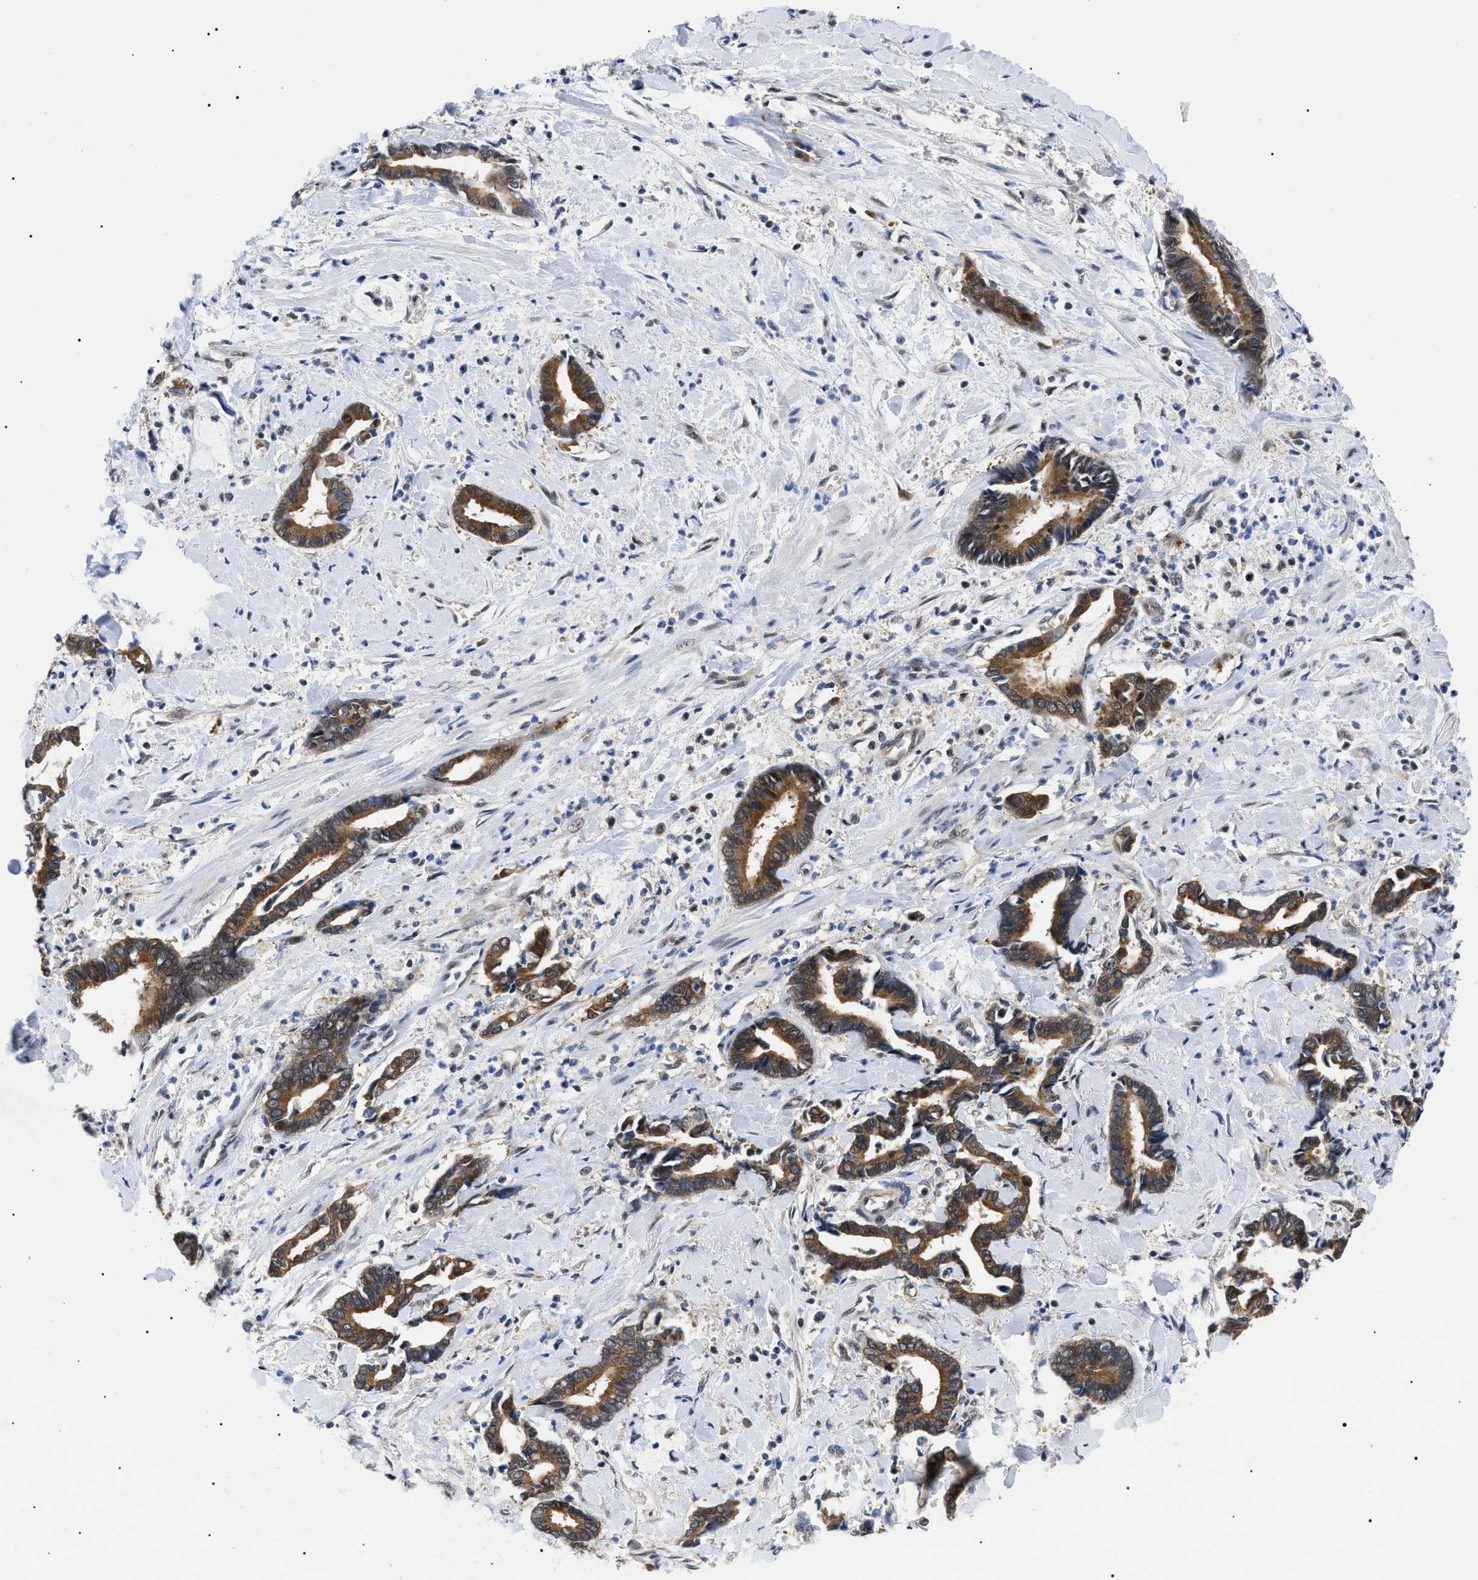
{"staining": {"intensity": "moderate", "quantity": ">75%", "location": "cytoplasmic/membranous,nuclear"}, "tissue": "cervical cancer", "cell_type": "Tumor cells", "image_type": "cancer", "snomed": [{"axis": "morphology", "description": "Adenocarcinoma, NOS"}, {"axis": "topography", "description": "Cervix"}], "caption": "DAB immunohistochemical staining of cervical adenocarcinoma demonstrates moderate cytoplasmic/membranous and nuclear protein expression in approximately >75% of tumor cells. Nuclei are stained in blue.", "gene": "GARRE1", "patient": {"sex": "female", "age": 44}}